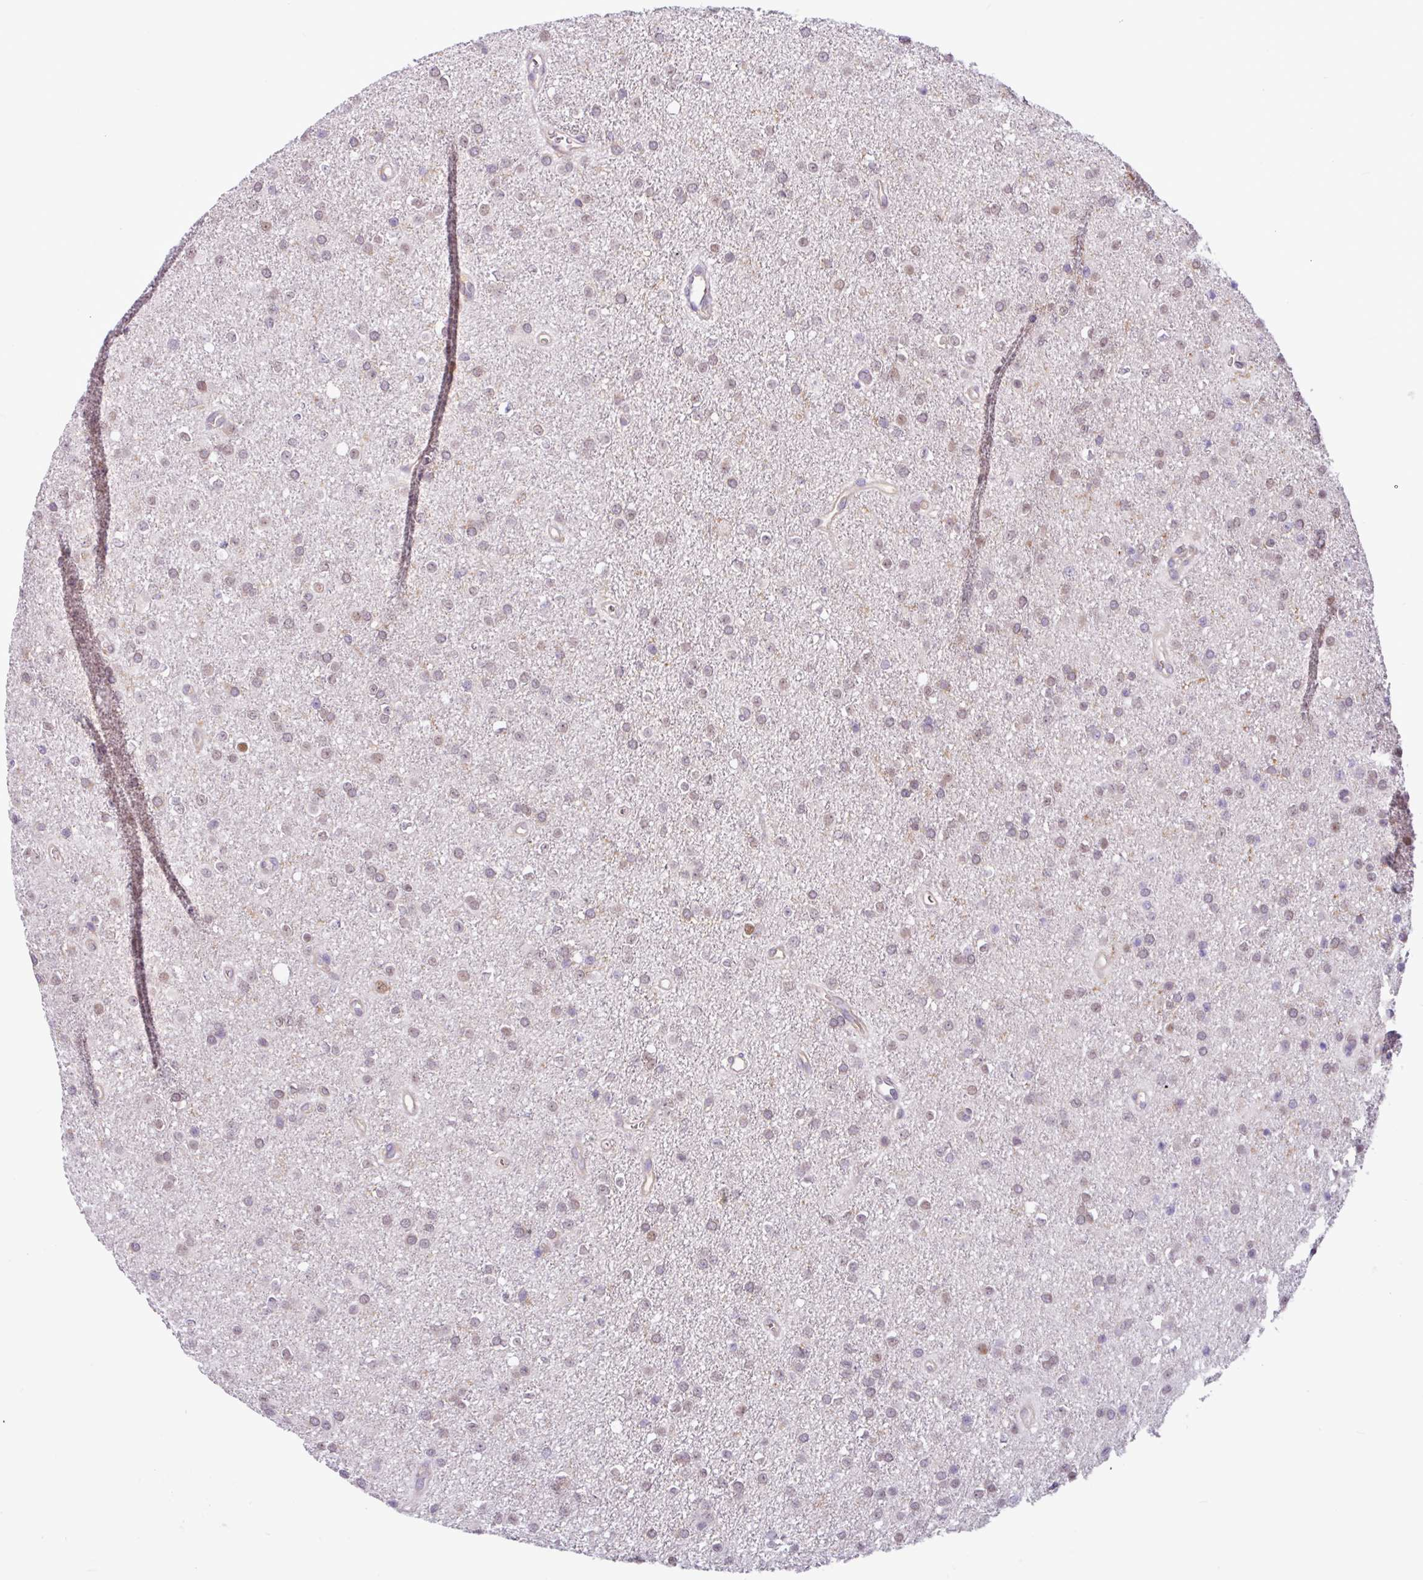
{"staining": {"intensity": "weak", "quantity": "<25%", "location": "cytoplasmic/membranous"}, "tissue": "glioma", "cell_type": "Tumor cells", "image_type": "cancer", "snomed": [{"axis": "morphology", "description": "Glioma, malignant, Low grade"}, {"axis": "topography", "description": "Brain"}], "caption": "Immunohistochemistry image of human glioma stained for a protein (brown), which demonstrates no positivity in tumor cells.", "gene": "ACTR3", "patient": {"sex": "female", "age": 34}}